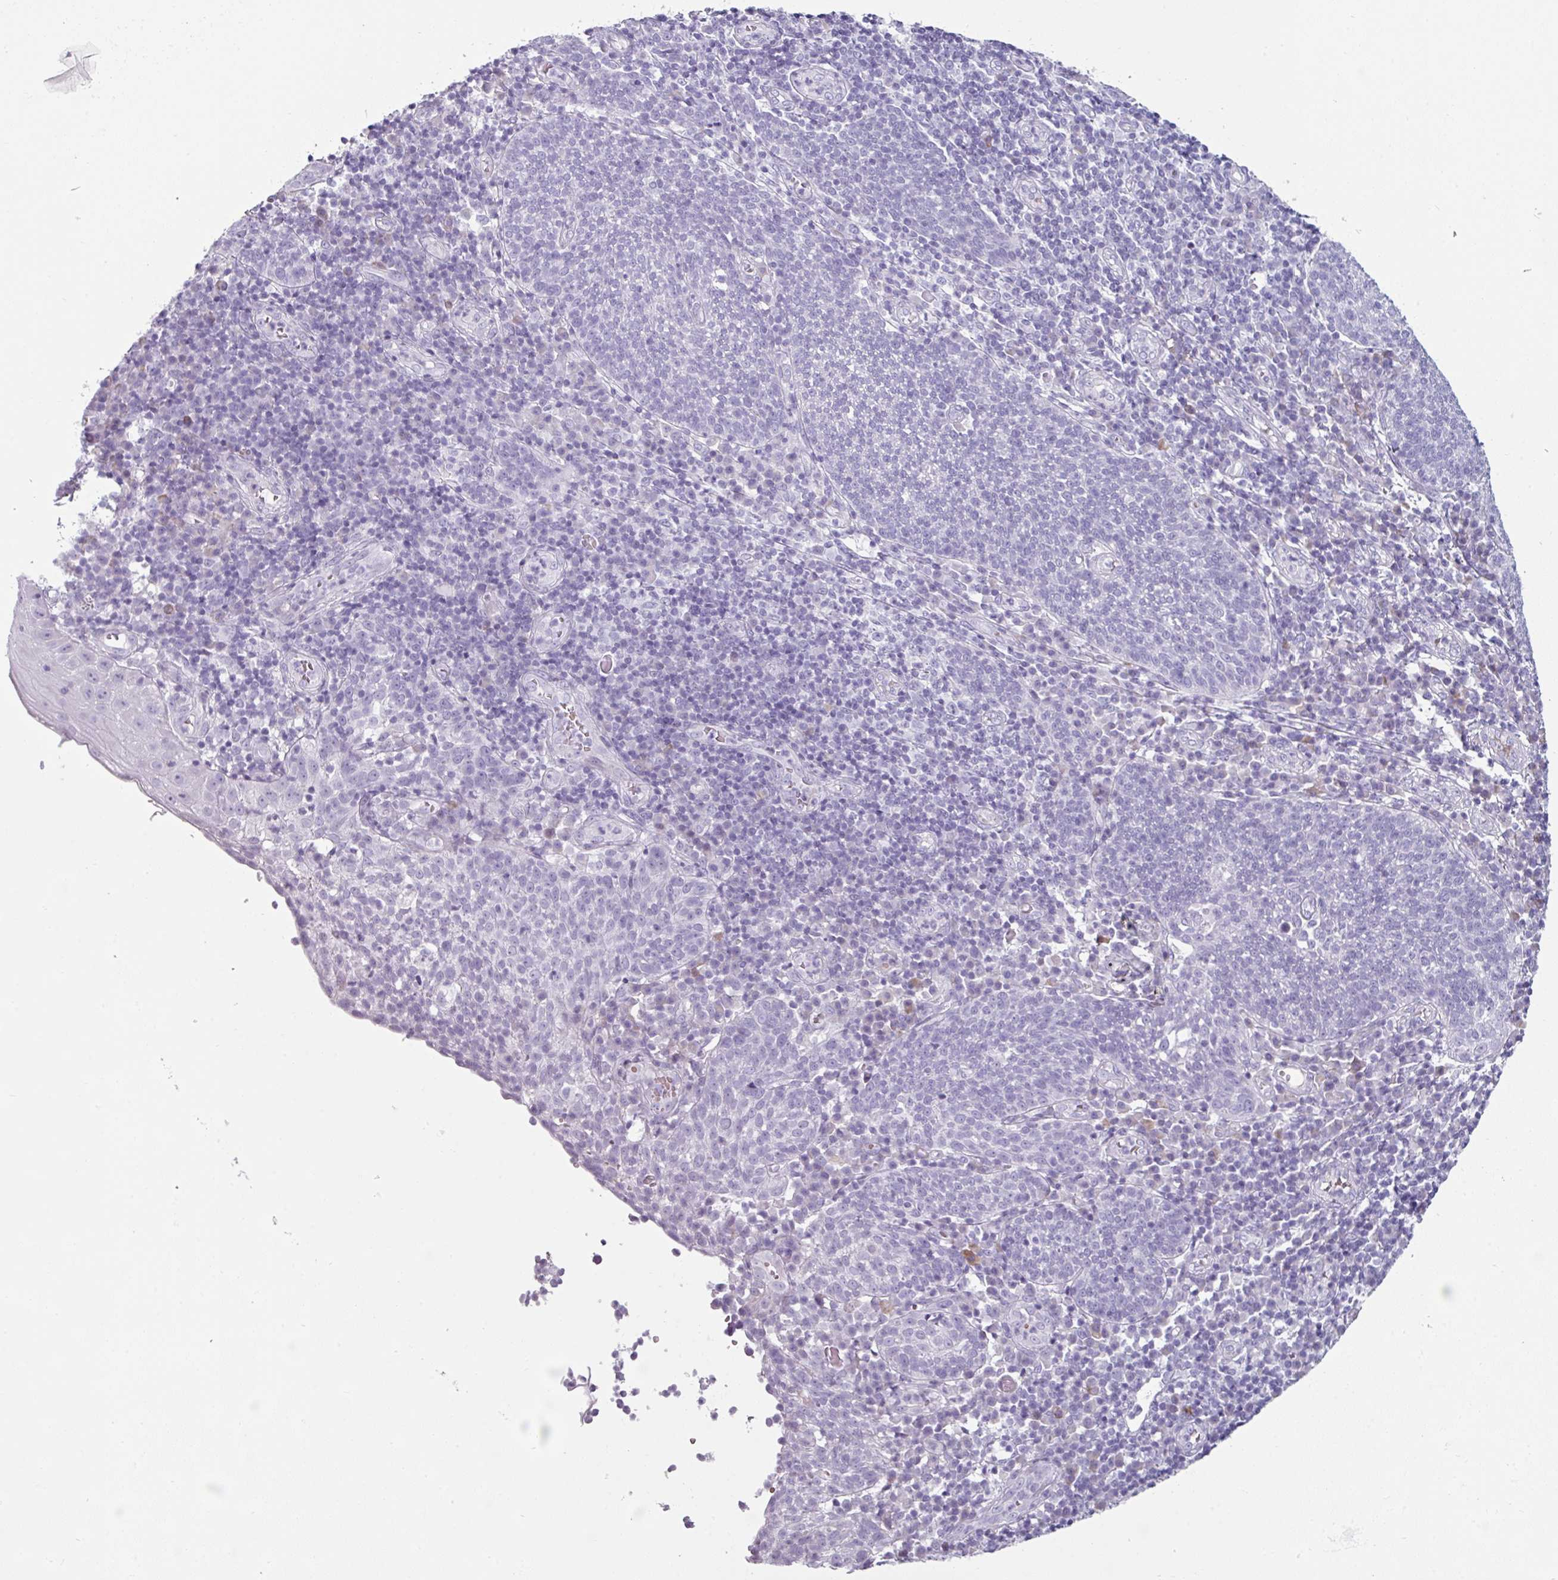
{"staining": {"intensity": "negative", "quantity": "none", "location": "none"}, "tissue": "cervical cancer", "cell_type": "Tumor cells", "image_type": "cancer", "snomed": [{"axis": "morphology", "description": "Squamous cell carcinoma, NOS"}, {"axis": "topography", "description": "Cervix"}], "caption": "Immunohistochemistry (IHC) image of neoplastic tissue: cervical squamous cell carcinoma stained with DAB (3,3'-diaminobenzidine) exhibits no significant protein positivity in tumor cells.", "gene": "CLCA1", "patient": {"sex": "female", "age": 34}}